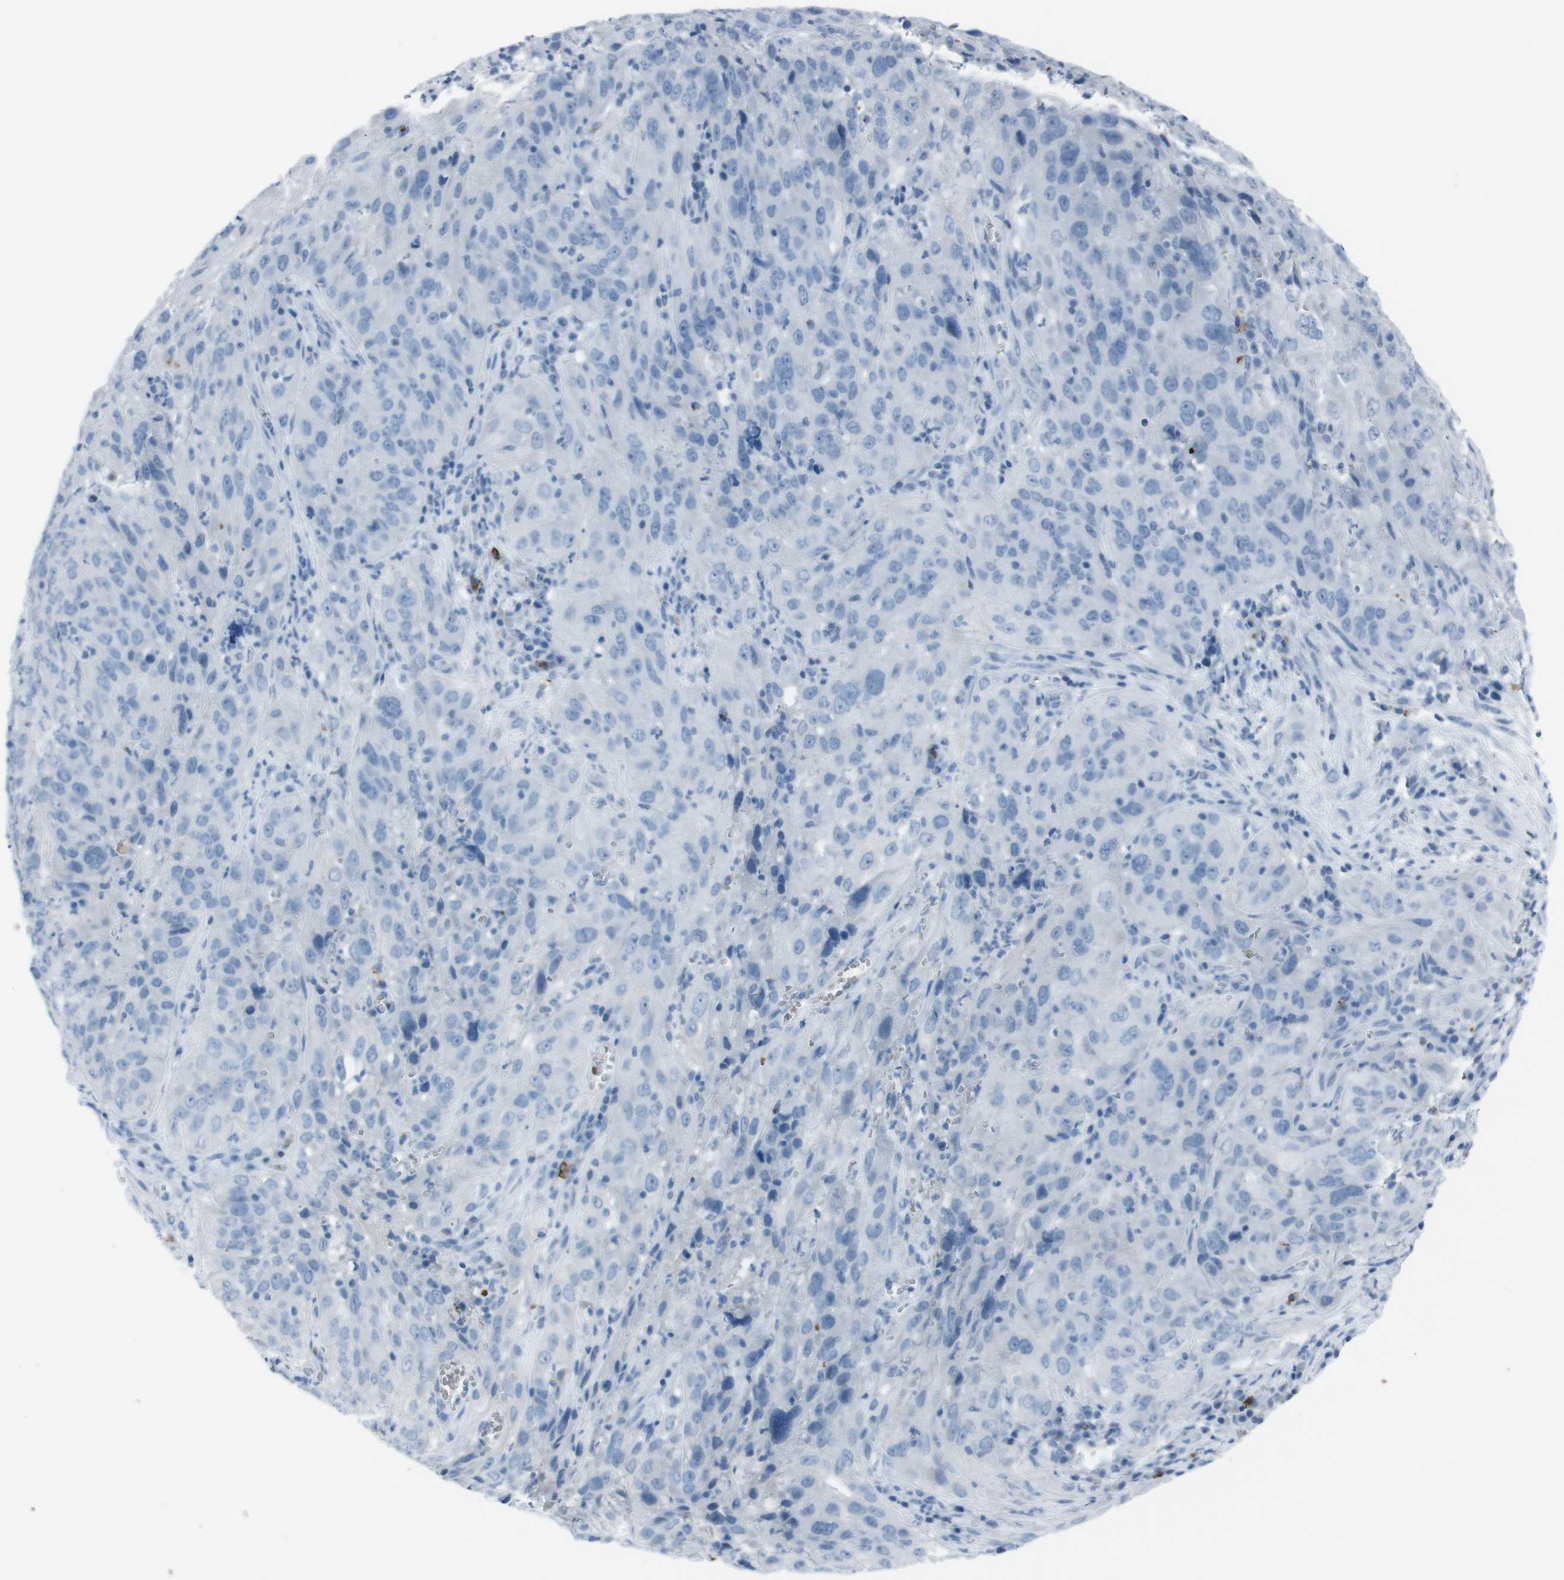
{"staining": {"intensity": "negative", "quantity": "none", "location": "none"}, "tissue": "cervical cancer", "cell_type": "Tumor cells", "image_type": "cancer", "snomed": [{"axis": "morphology", "description": "Squamous cell carcinoma, NOS"}, {"axis": "topography", "description": "Cervix"}], "caption": "Image shows no protein staining in tumor cells of cervical cancer tissue.", "gene": "ST6GAL1", "patient": {"sex": "female", "age": 32}}